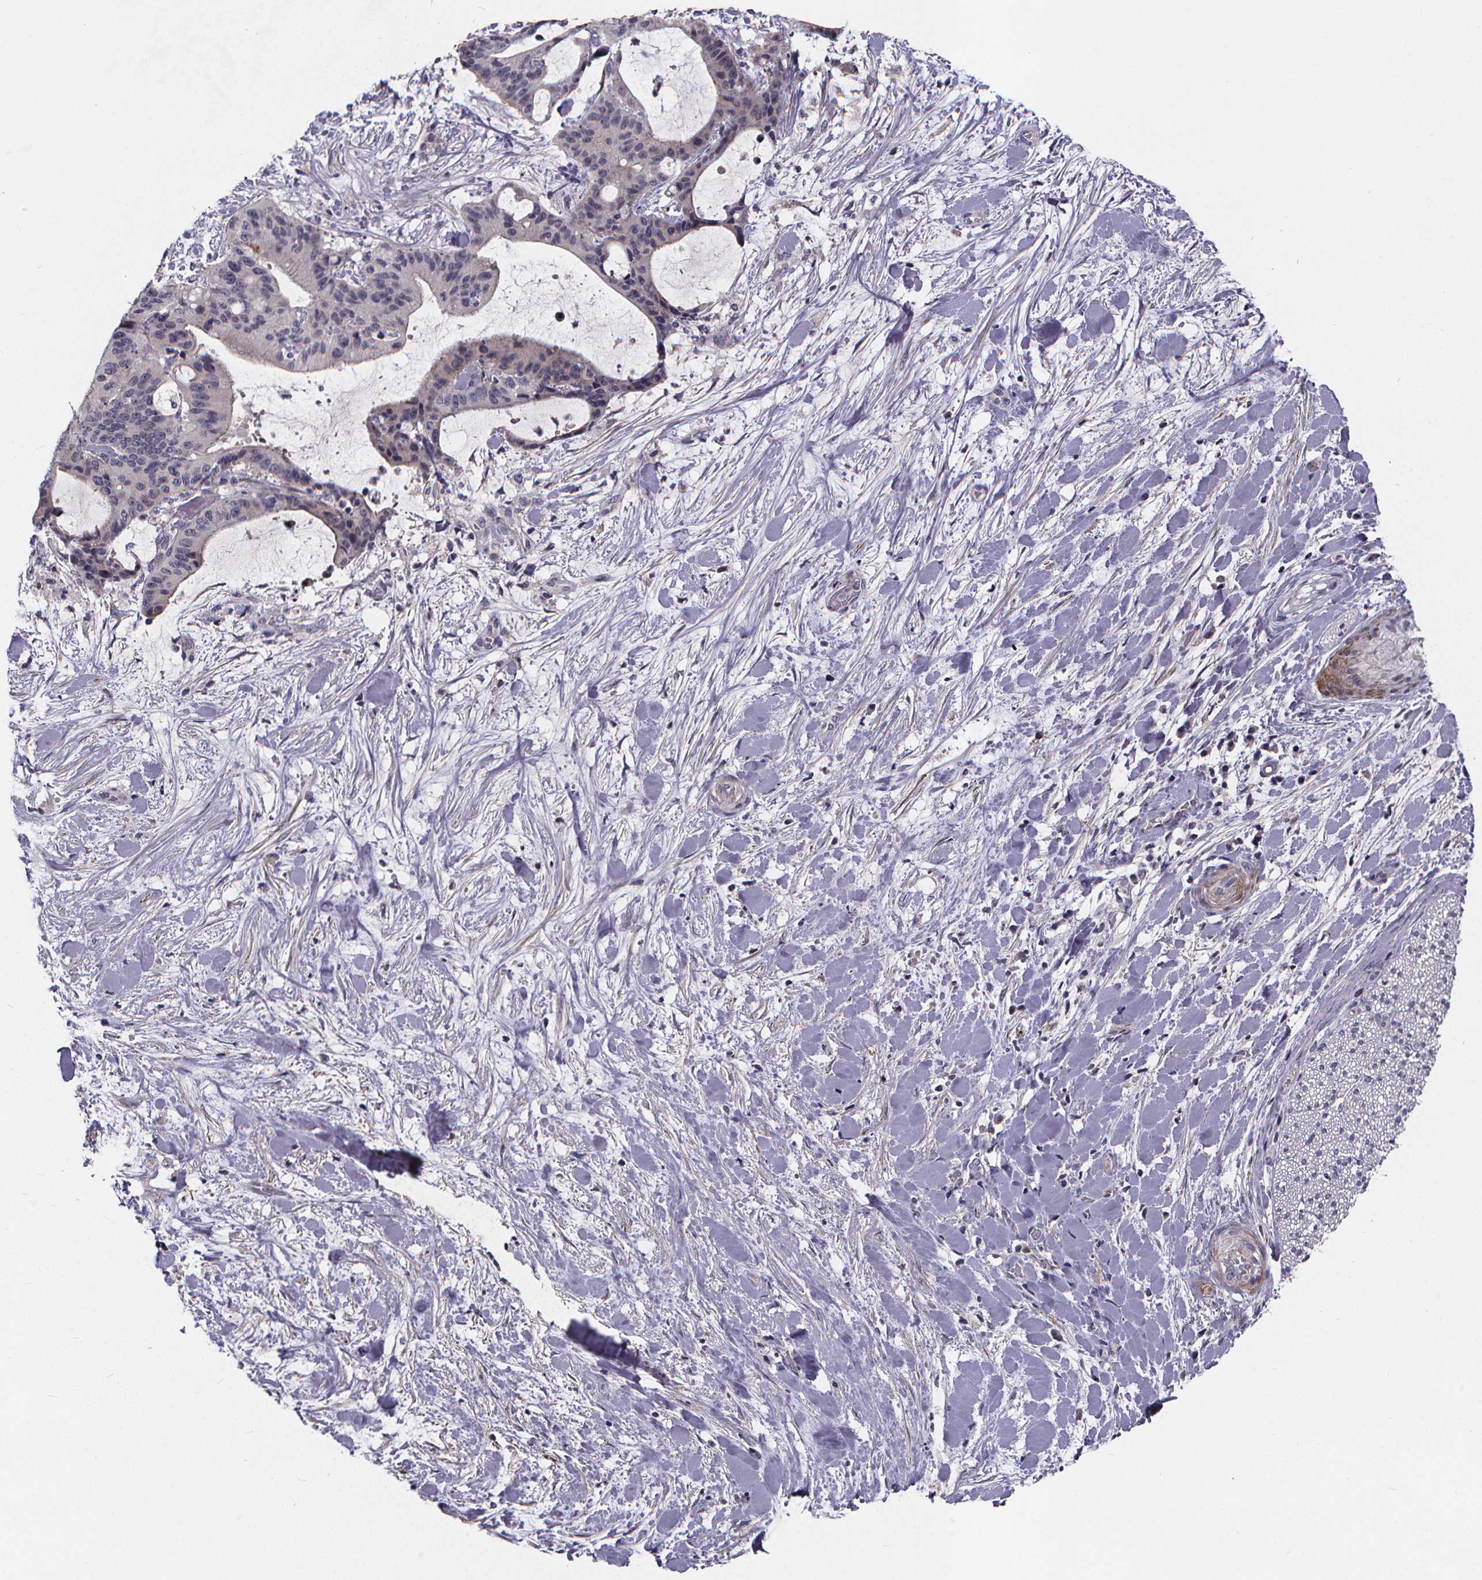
{"staining": {"intensity": "negative", "quantity": "none", "location": "none"}, "tissue": "liver cancer", "cell_type": "Tumor cells", "image_type": "cancer", "snomed": [{"axis": "morphology", "description": "Cholangiocarcinoma"}, {"axis": "topography", "description": "Liver"}], "caption": "DAB (3,3'-diaminobenzidine) immunohistochemical staining of liver cancer reveals no significant positivity in tumor cells.", "gene": "FBXW2", "patient": {"sex": "female", "age": 73}}